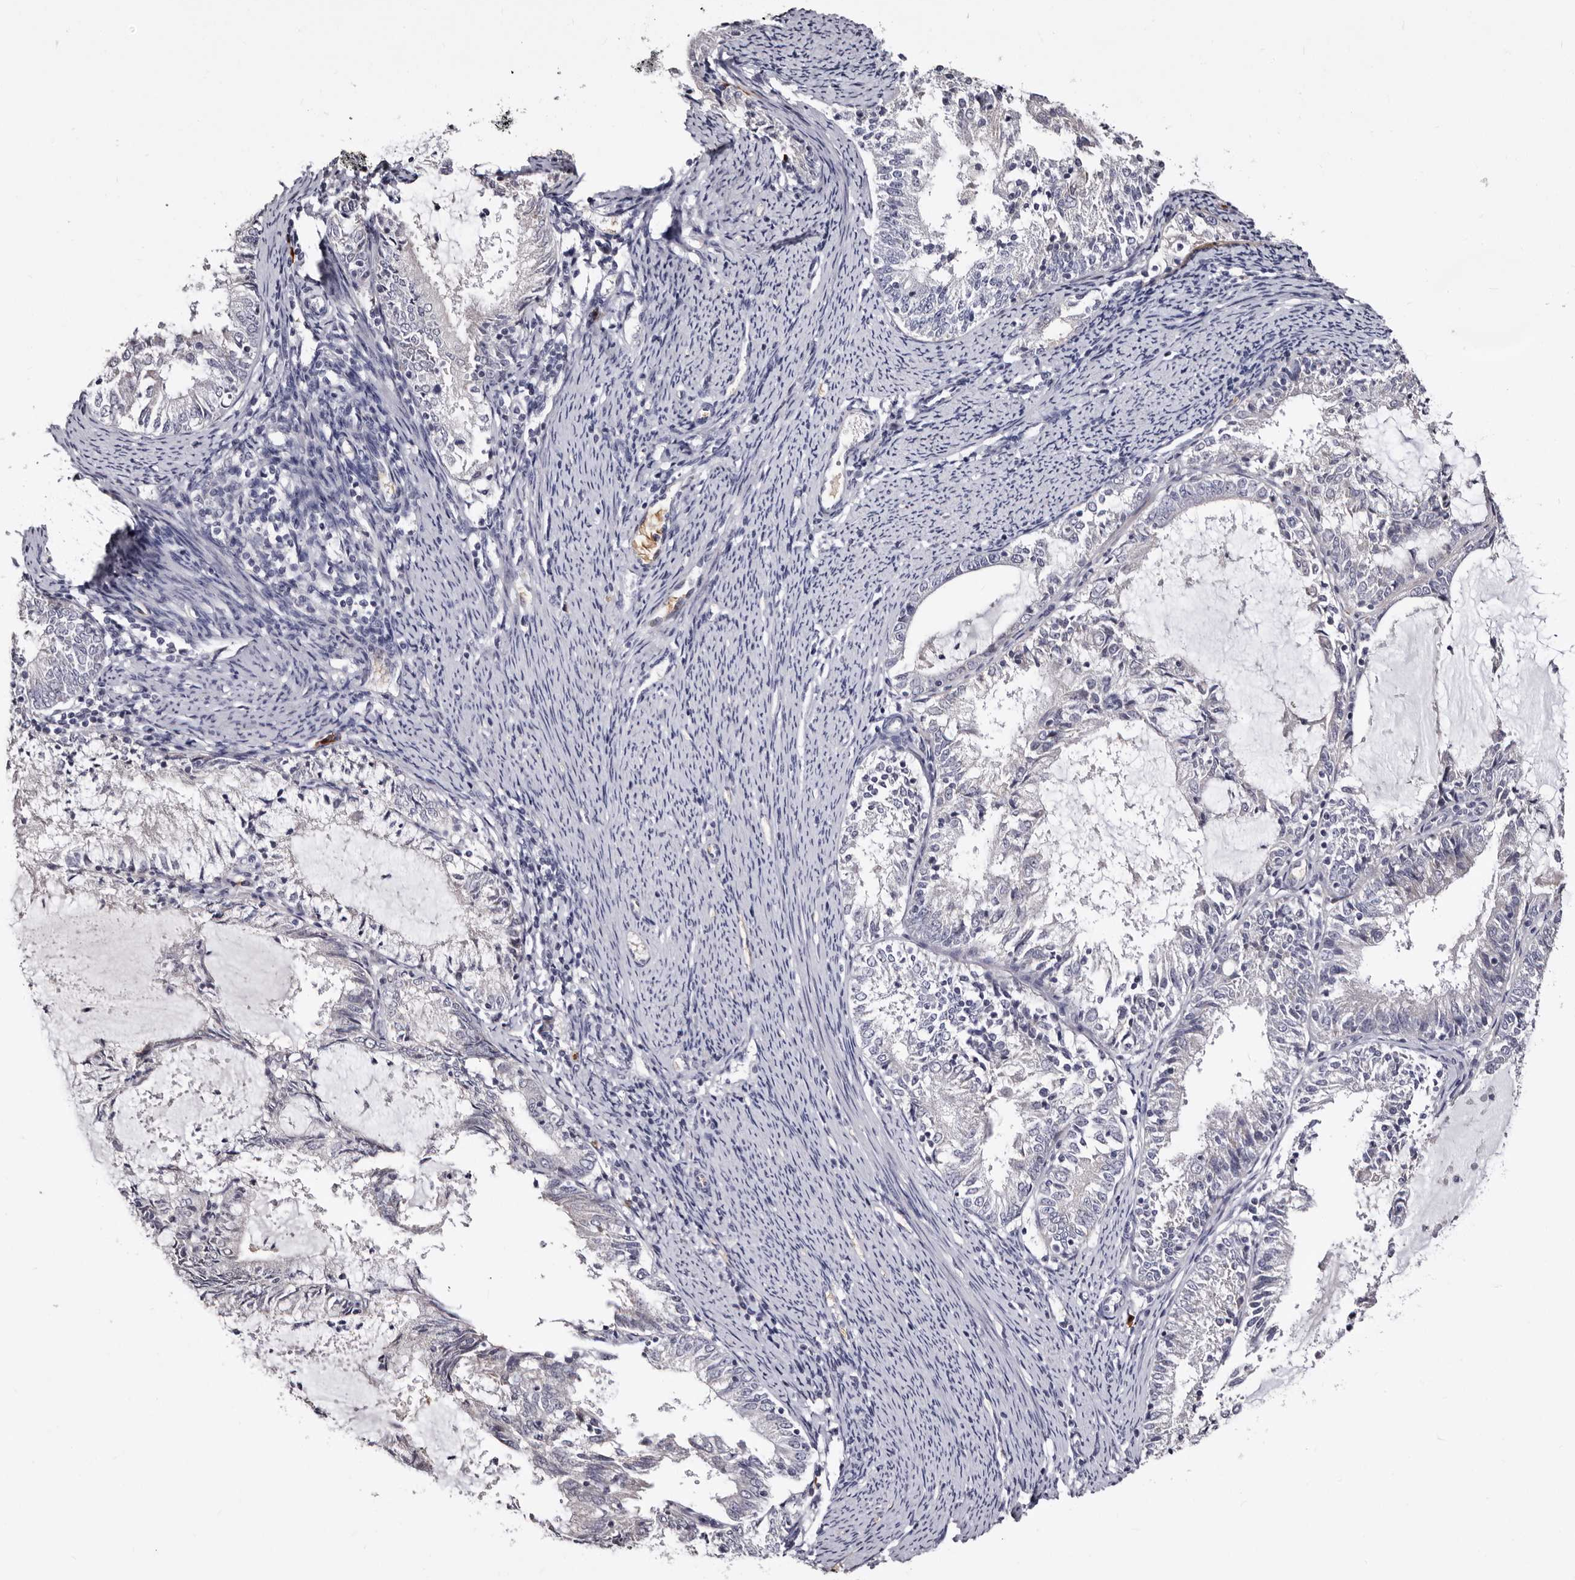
{"staining": {"intensity": "negative", "quantity": "none", "location": "none"}, "tissue": "endometrial cancer", "cell_type": "Tumor cells", "image_type": "cancer", "snomed": [{"axis": "morphology", "description": "Adenocarcinoma, NOS"}, {"axis": "topography", "description": "Endometrium"}], "caption": "Image shows no protein positivity in tumor cells of endometrial cancer (adenocarcinoma) tissue. Brightfield microscopy of immunohistochemistry stained with DAB (3,3'-diaminobenzidine) (brown) and hematoxylin (blue), captured at high magnification.", "gene": "BPGM", "patient": {"sex": "female", "age": 57}}